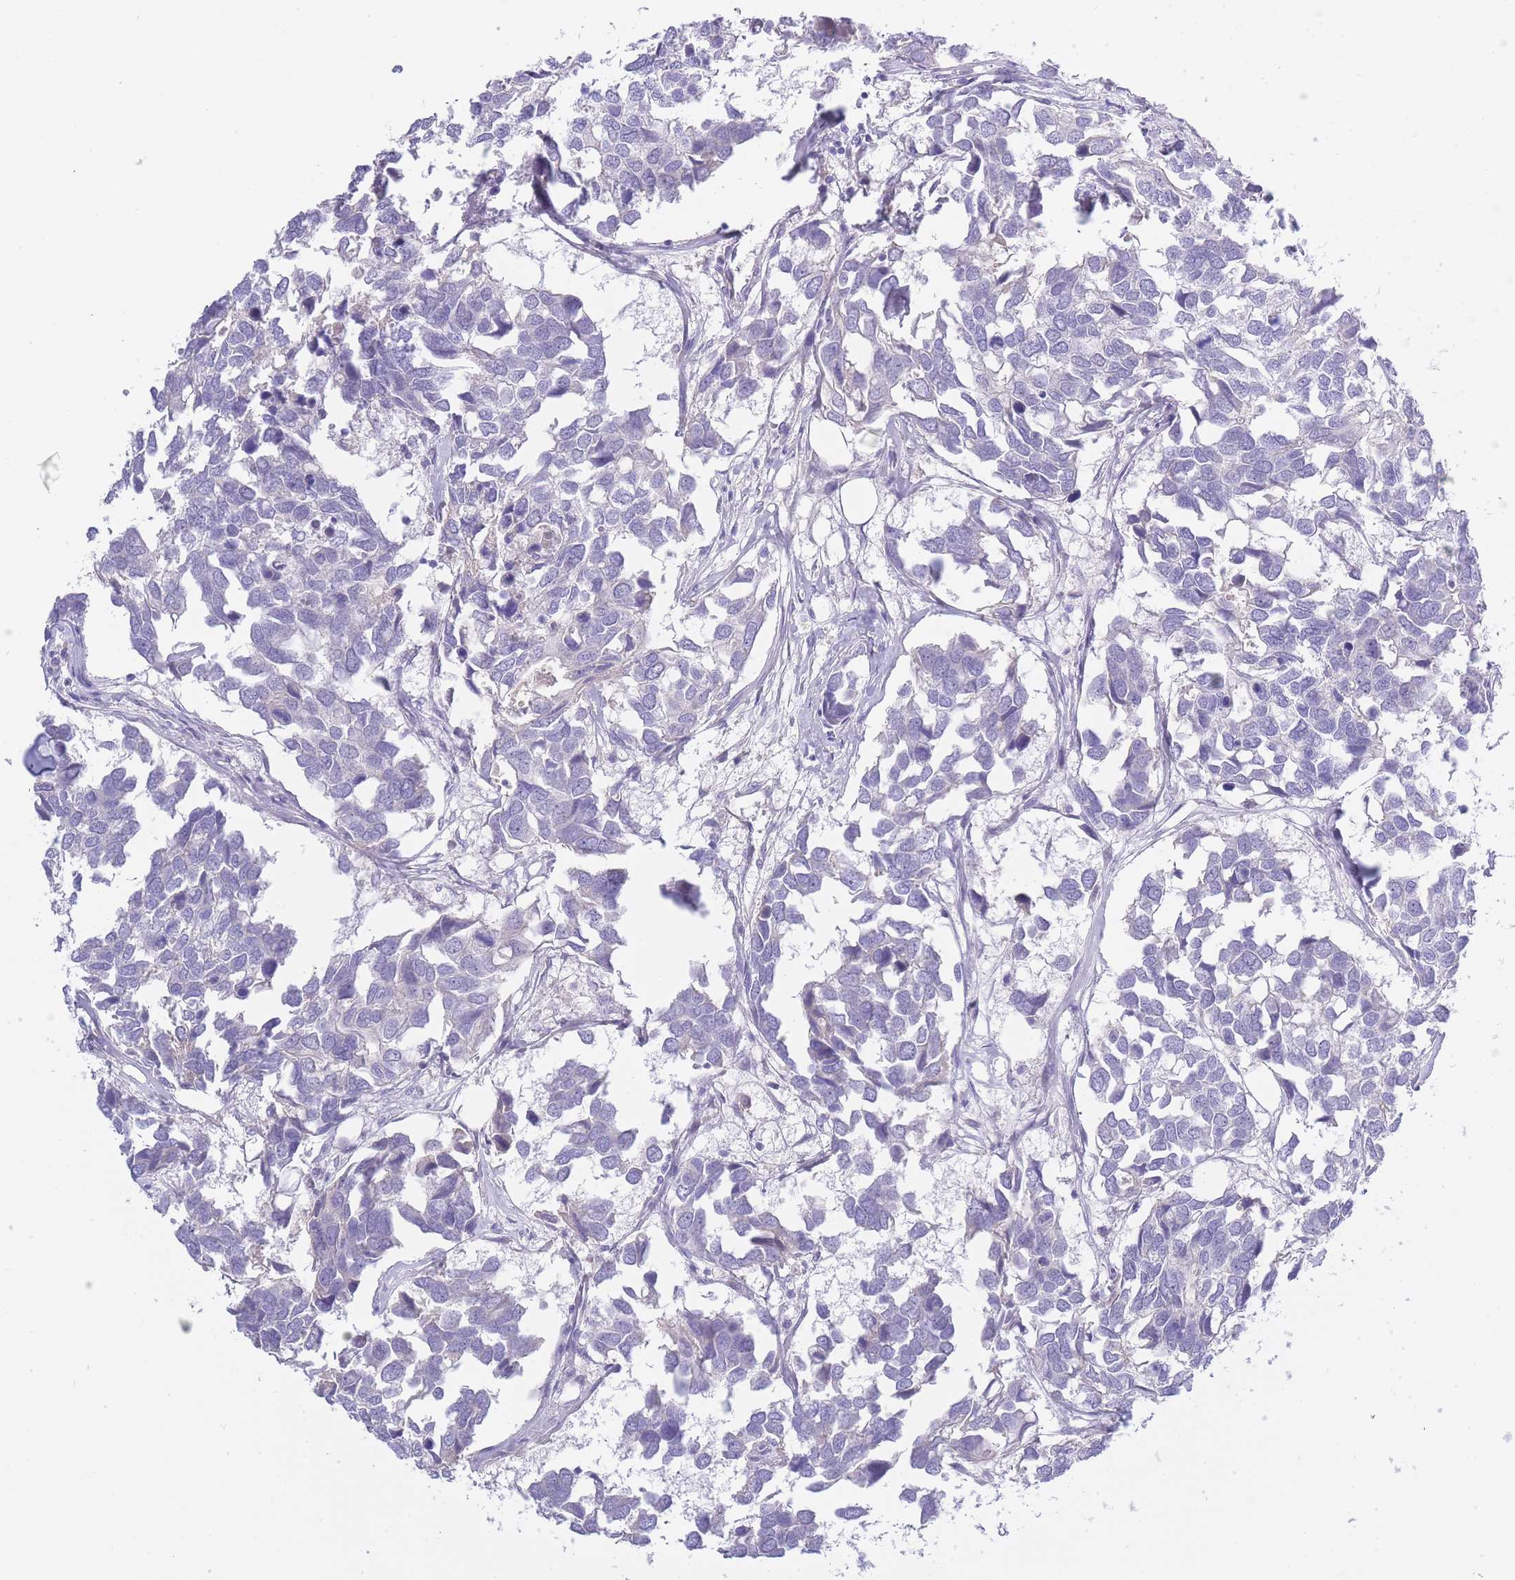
{"staining": {"intensity": "negative", "quantity": "none", "location": "none"}, "tissue": "breast cancer", "cell_type": "Tumor cells", "image_type": "cancer", "snomed": [{"axis": "morphology", "description": "Duct carcinoma"}, {"axis": "topography", "description": "Breast"}], "caption": "Breast cancer (invasive ductal carcinoma) stained for a protein using immunohistochemistry (IHC) displays no expression tumor cells.", "gene": "PRR23B", "patient": {"sex": "female", "age": 83}}